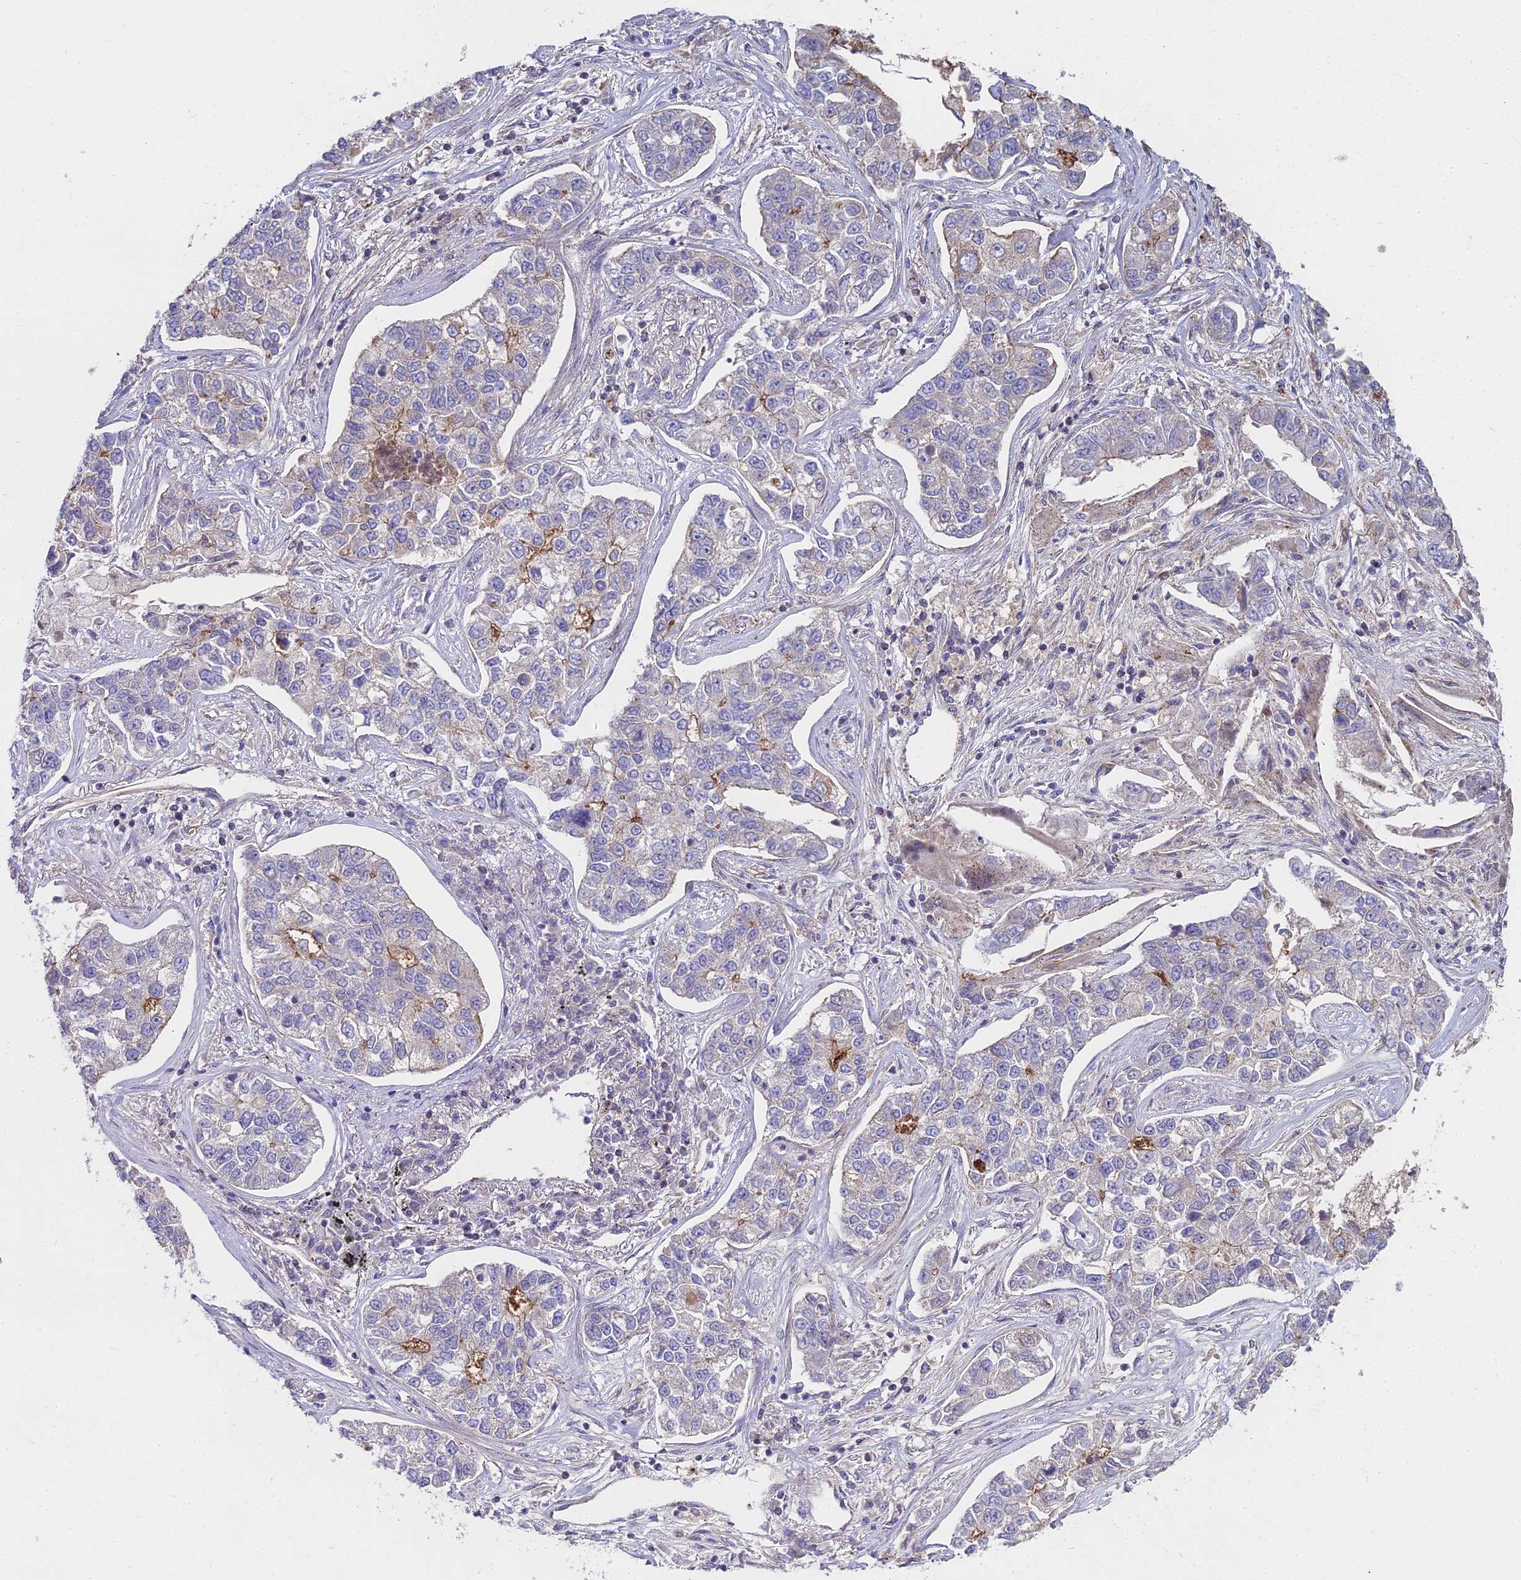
{"staining": {"intensity": "moderate", "quantity": "<25%", "location": "cytoplasmic/membranous"}, "tissue": "lung cancer", "cell_type": "Tumor cells", "image_type": "cancer", "snomed": [{"axis": "morphology", "description": "Adenocarcinoma, NOS"}, {"axis": "topography", "description": "Lung"}], "caption": "Immunohistochemistry (IHC) (DAB) staining of lung cancer shows moderate cytoplasmic/membranous protein expression in about <25% of tumor cells. The protein of interest is stained brown, and the nuclei are stained in blue (DAB IHC with brightfield microscopy, high magnification).", "gene": "FRMPD1", "patient": {"sex": "male", "age": 49}}